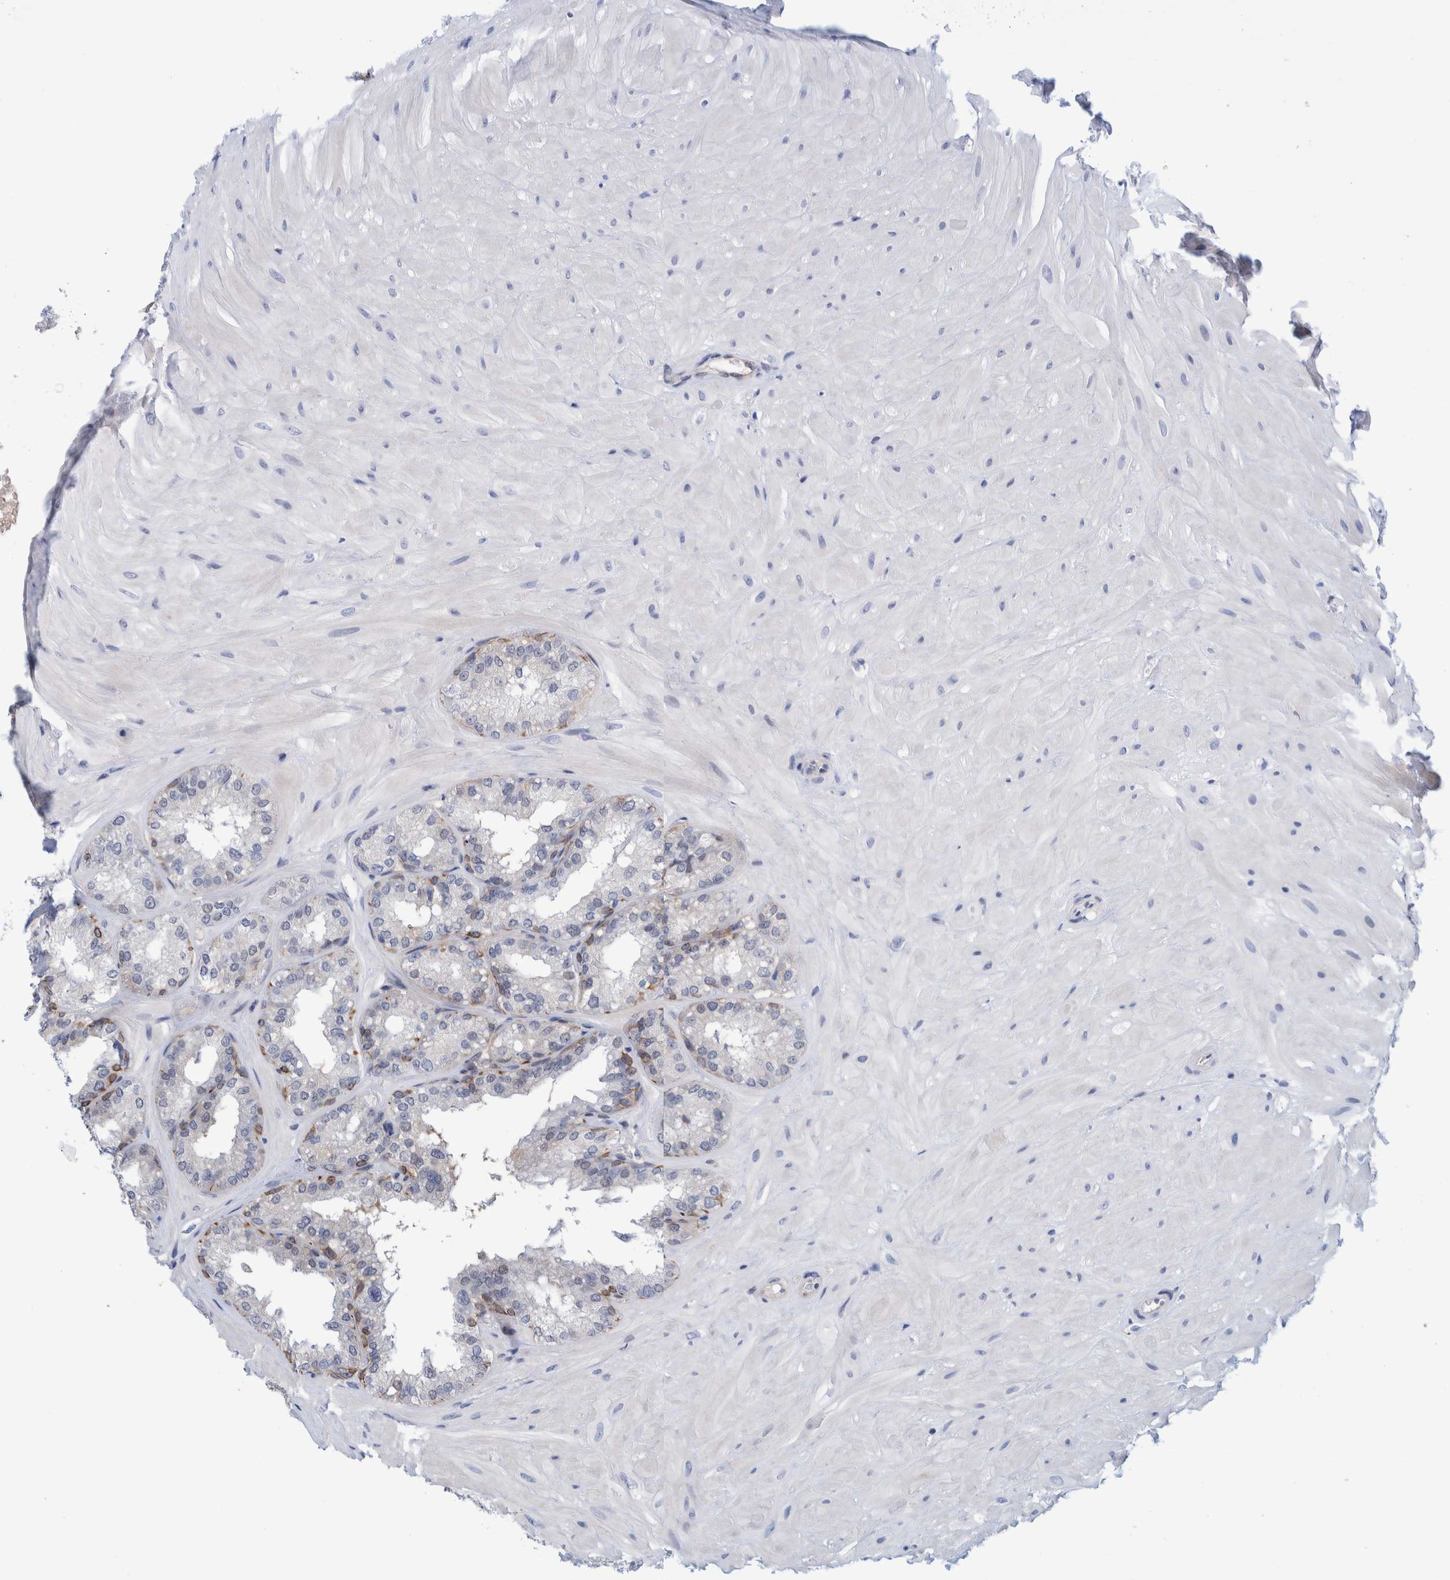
{"staining": {"intensity": "moderate", "quantity": "25%-75%", "location": "cytoplasmic/membranous"}, "tissue": "seminal vesicle", "cell_type": "Glandular cells", "image_type": "normal", "snomed": [{"axis": "morphology", "description": "Normal tissue, NOS"}, {"axis": "topography", "description": "Prostate"}, {"axis": "topography", "description": "Seminal veicle"}], "caption": "Protein expression analysis of benign human seminal vesicle reveals moderate cytoplasmic/membranous staining in about 25%-75% of glandular cells. (DAB IHC with brightfield microscopy, high magnification).", "gene": "PFAS", "patient": {"sex": "male", "age": 51}}